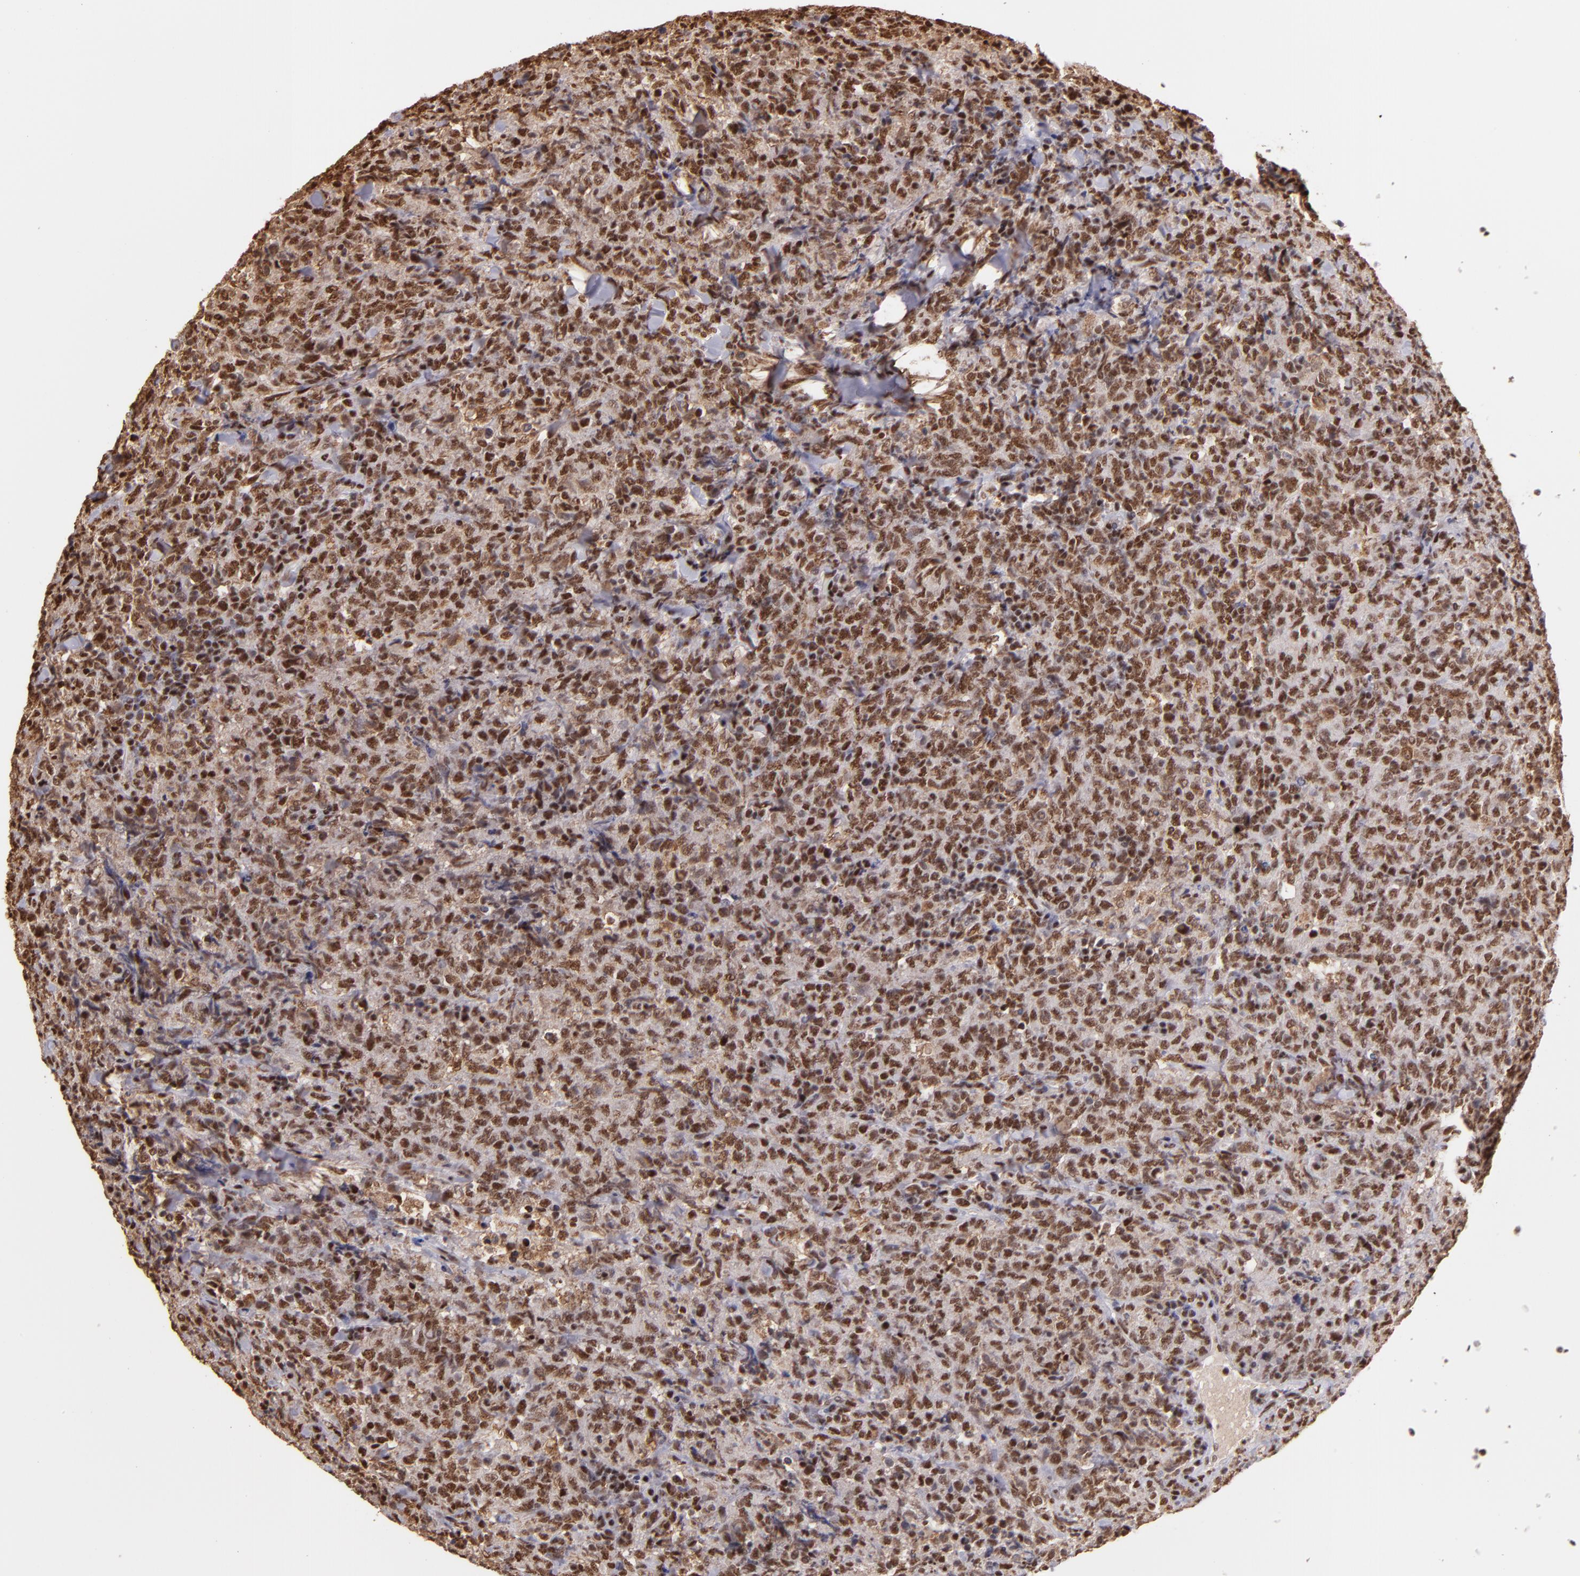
{"staining": {"intensity": "strong", "quantity": ">75%", "location": "cytoplasmic/membranous,nuclear"}, "tissue": "lymphoma", "cell_type": "Tumor cells", "image_type": "cancer", "snomed": [{"axis": "morphology", "description": "Malignant lymphoma, non-Hodgkin's type, High grade"}, {"axis": "topography", "description": "Tonsil"}], "caption": "IHC of lymphoma displays high levels of strong cytoplasmic/membranous and nuclear expression in about >75% of tumor cells. (DAB (3,3'-diaminobenzidine) IHC with brightfield microscopy, high magnification).", "gene": "SP1", "patient": {"sex": "female", "age": 36}}